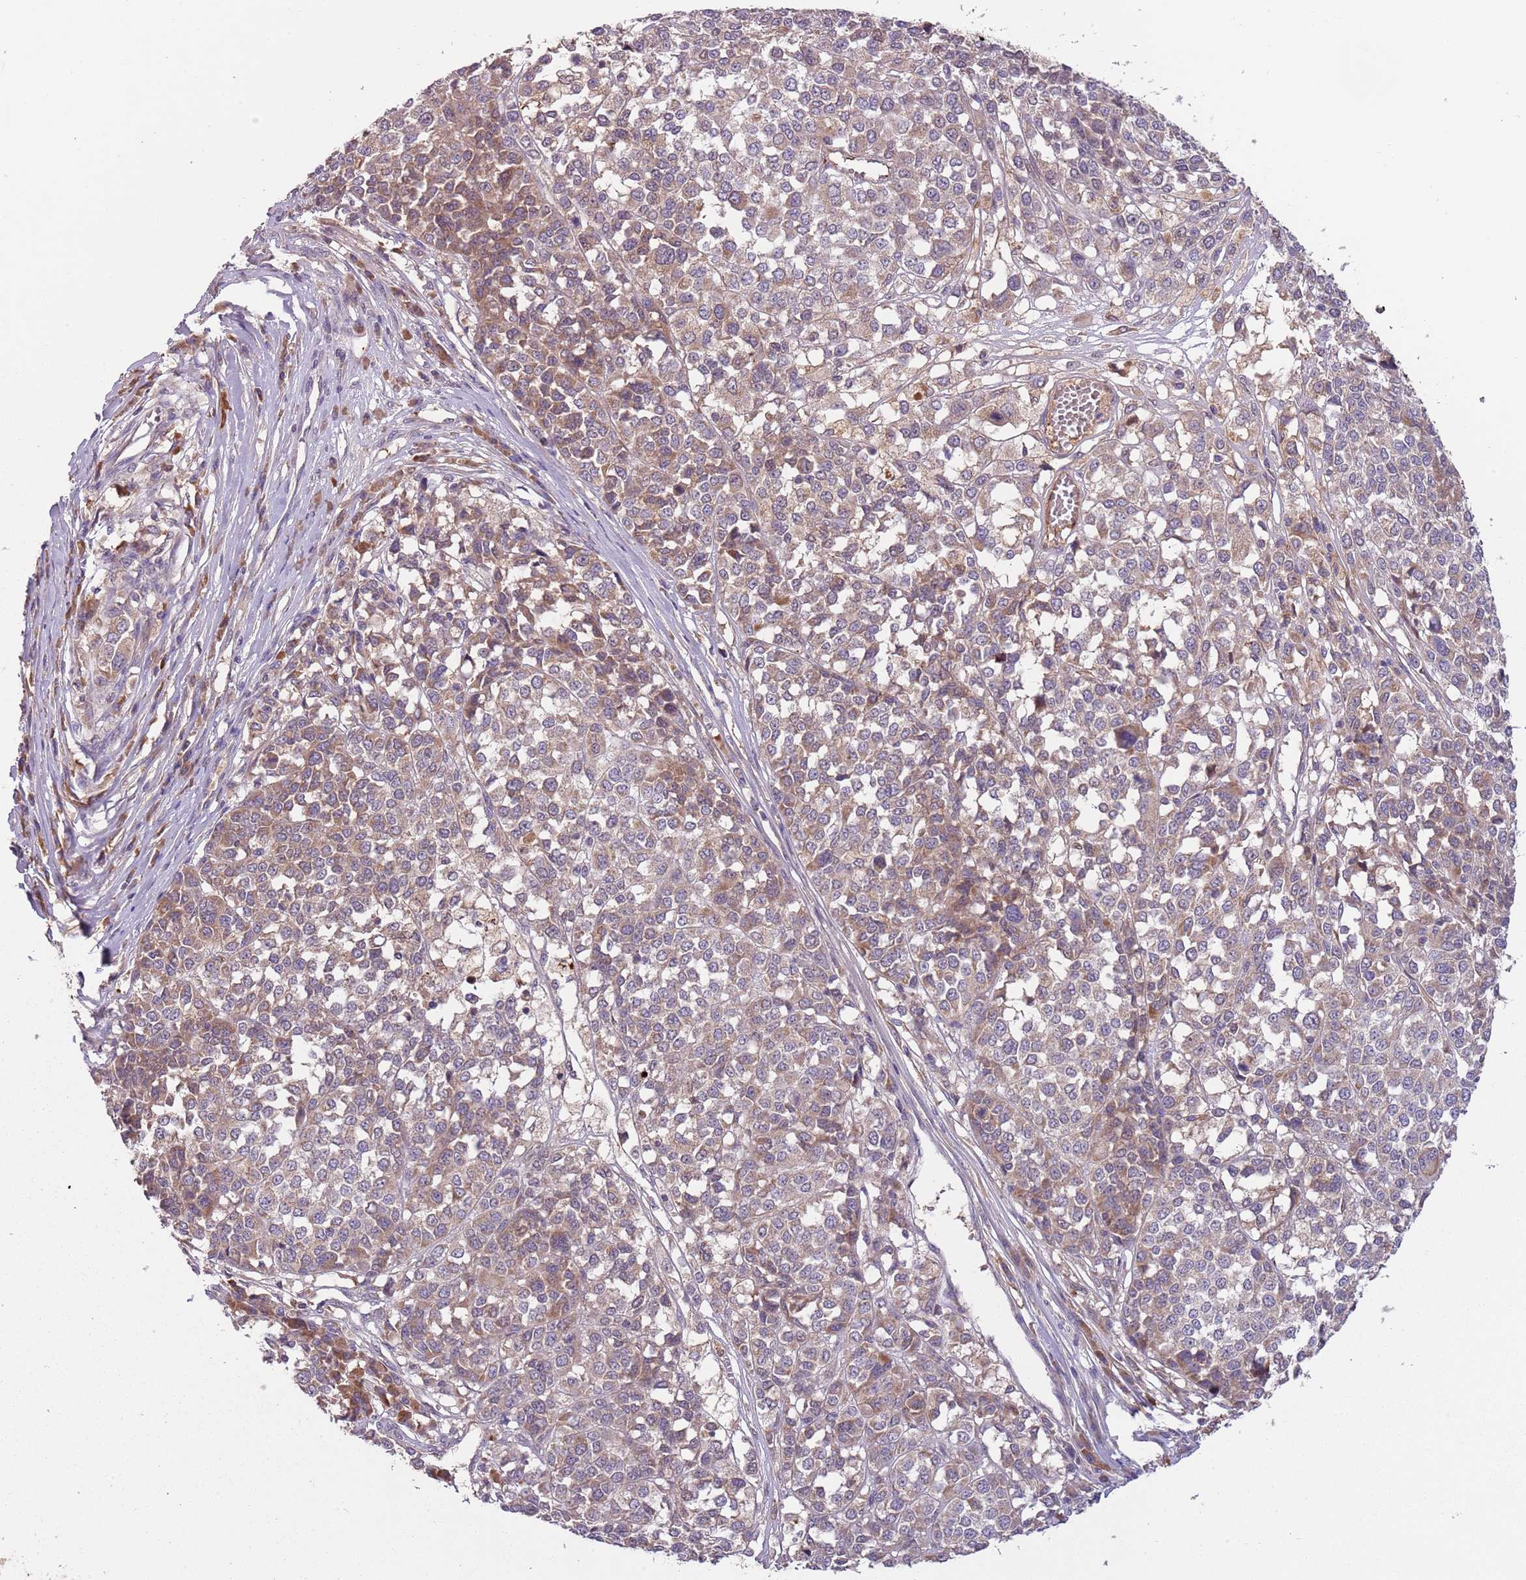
{"staining": {"intensity": "weak", "quantity": "25%-75%", "location": "cytoplasmic/membranous"}, "tissue": "melanoma", "cell_type": "Tumor cells", "image_type": "cancer", "snomed": [{"axis": "morphology", "description": "Malignant melanoma, Metastatic site"}, {"axis": "topography", "description": "Lymph node"}], "caption": "Immunohistochemical staining of melanoma reveals low levels of weak cytoplasmic/membranous positivity in approximately 25%-75% of tumor cells.", "gene": "FECH", "patient": {"sex": "male", "age": 44}}